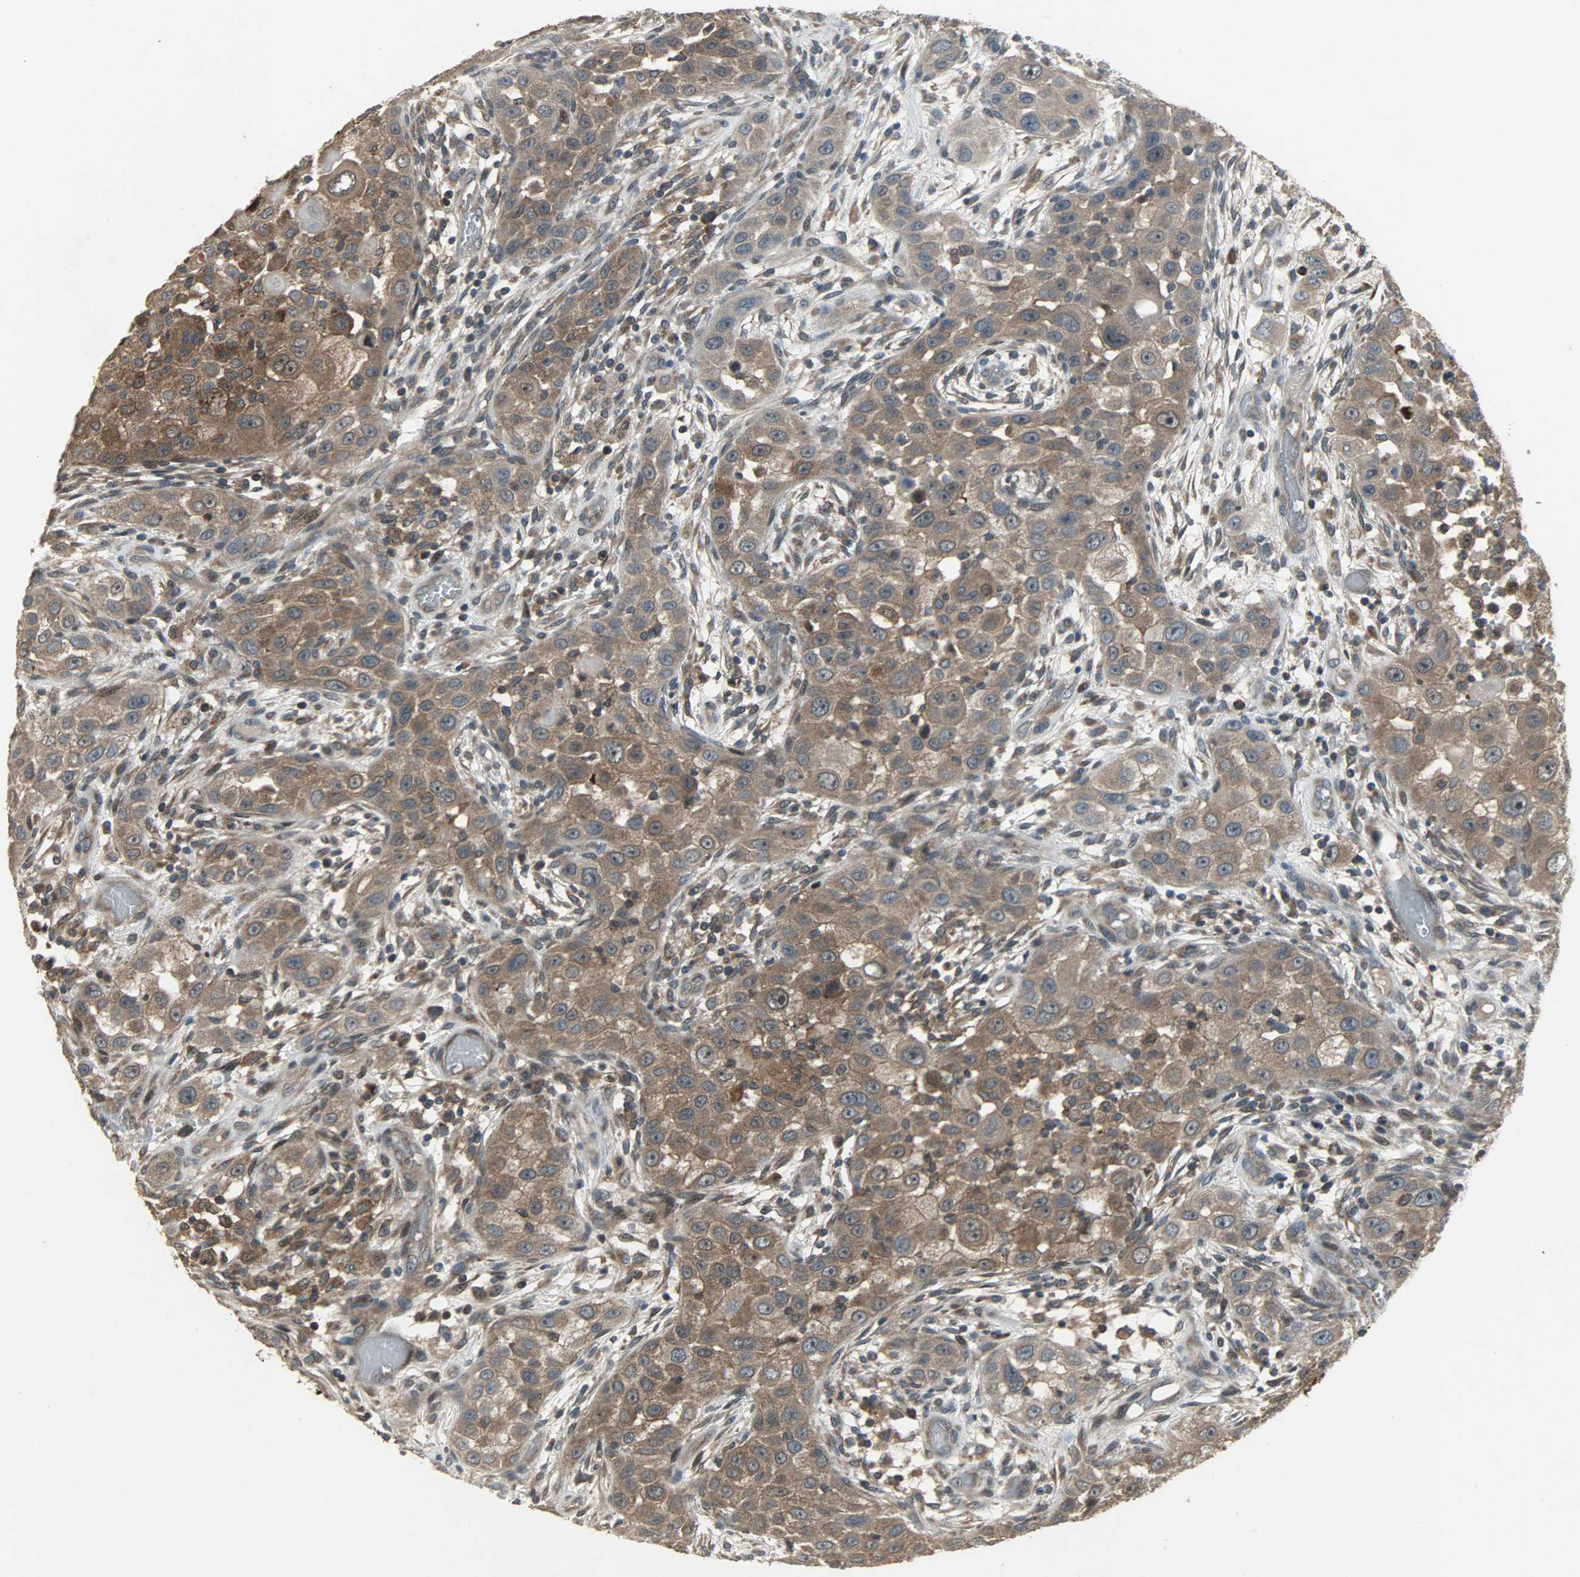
{"staining": {"intensity": "strong", "quantity": ">75%", "location": "cytoplasmic/membranous"}, "tissue": "head and neck cancer", "cell_type": "Tumor cells", "image_type": "cancer", "snomed": [{"axis": "morphology", "description": "Carcinoma, NOS"}, {"axis": "topography", "description": "Head-Neck"}], "caption": "Strong cytoplasmic/membranous protein expression is seen in about >75% of tumor cells in head and neck cancer.", "gene": "AMT", "patient": {"sex": "male", "age": 87}}